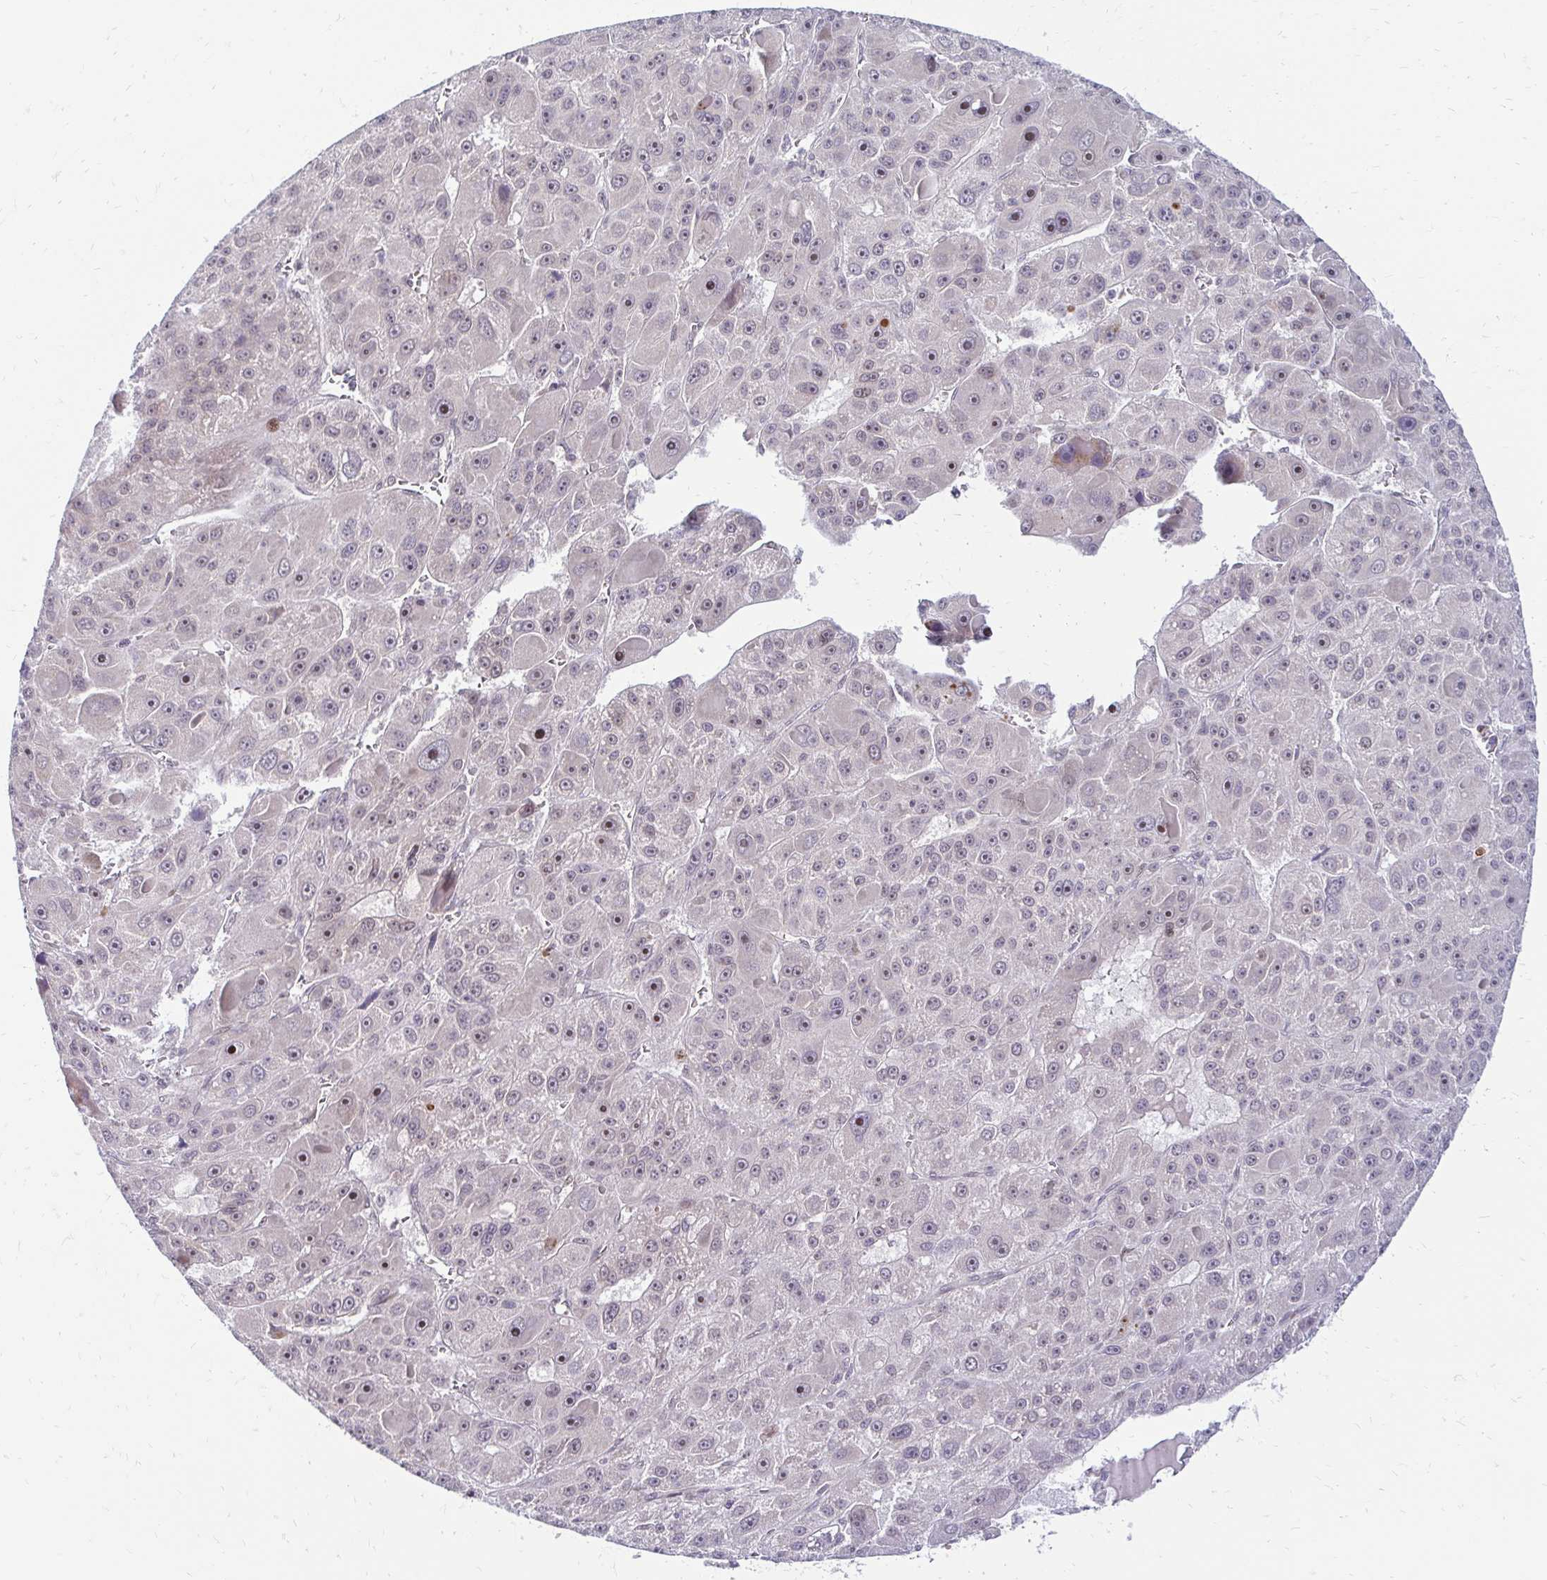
{"staining": {"intensity": "moderate", "quantity": "<25%", "location": "nuclear"}, "tissue": "liver cancer", "cell_type": "Tumor cells", "image_type": "cancer", "snomed": [{"axis": "morphology", "description": "Carcinoma, Hepatocellular, NOS"}, {"axis": "topography", "description": "Liver"}], "caption": "The immunohistochemical stain highlights moderate nuclear staining in tumor cells of liver hepatocellular carcinoma tissue. (DAB IHC, brown staining for protein, blue staining for nuclei).", "gene": "TRIR", "patient": {"sex": "male", "age": 76}}